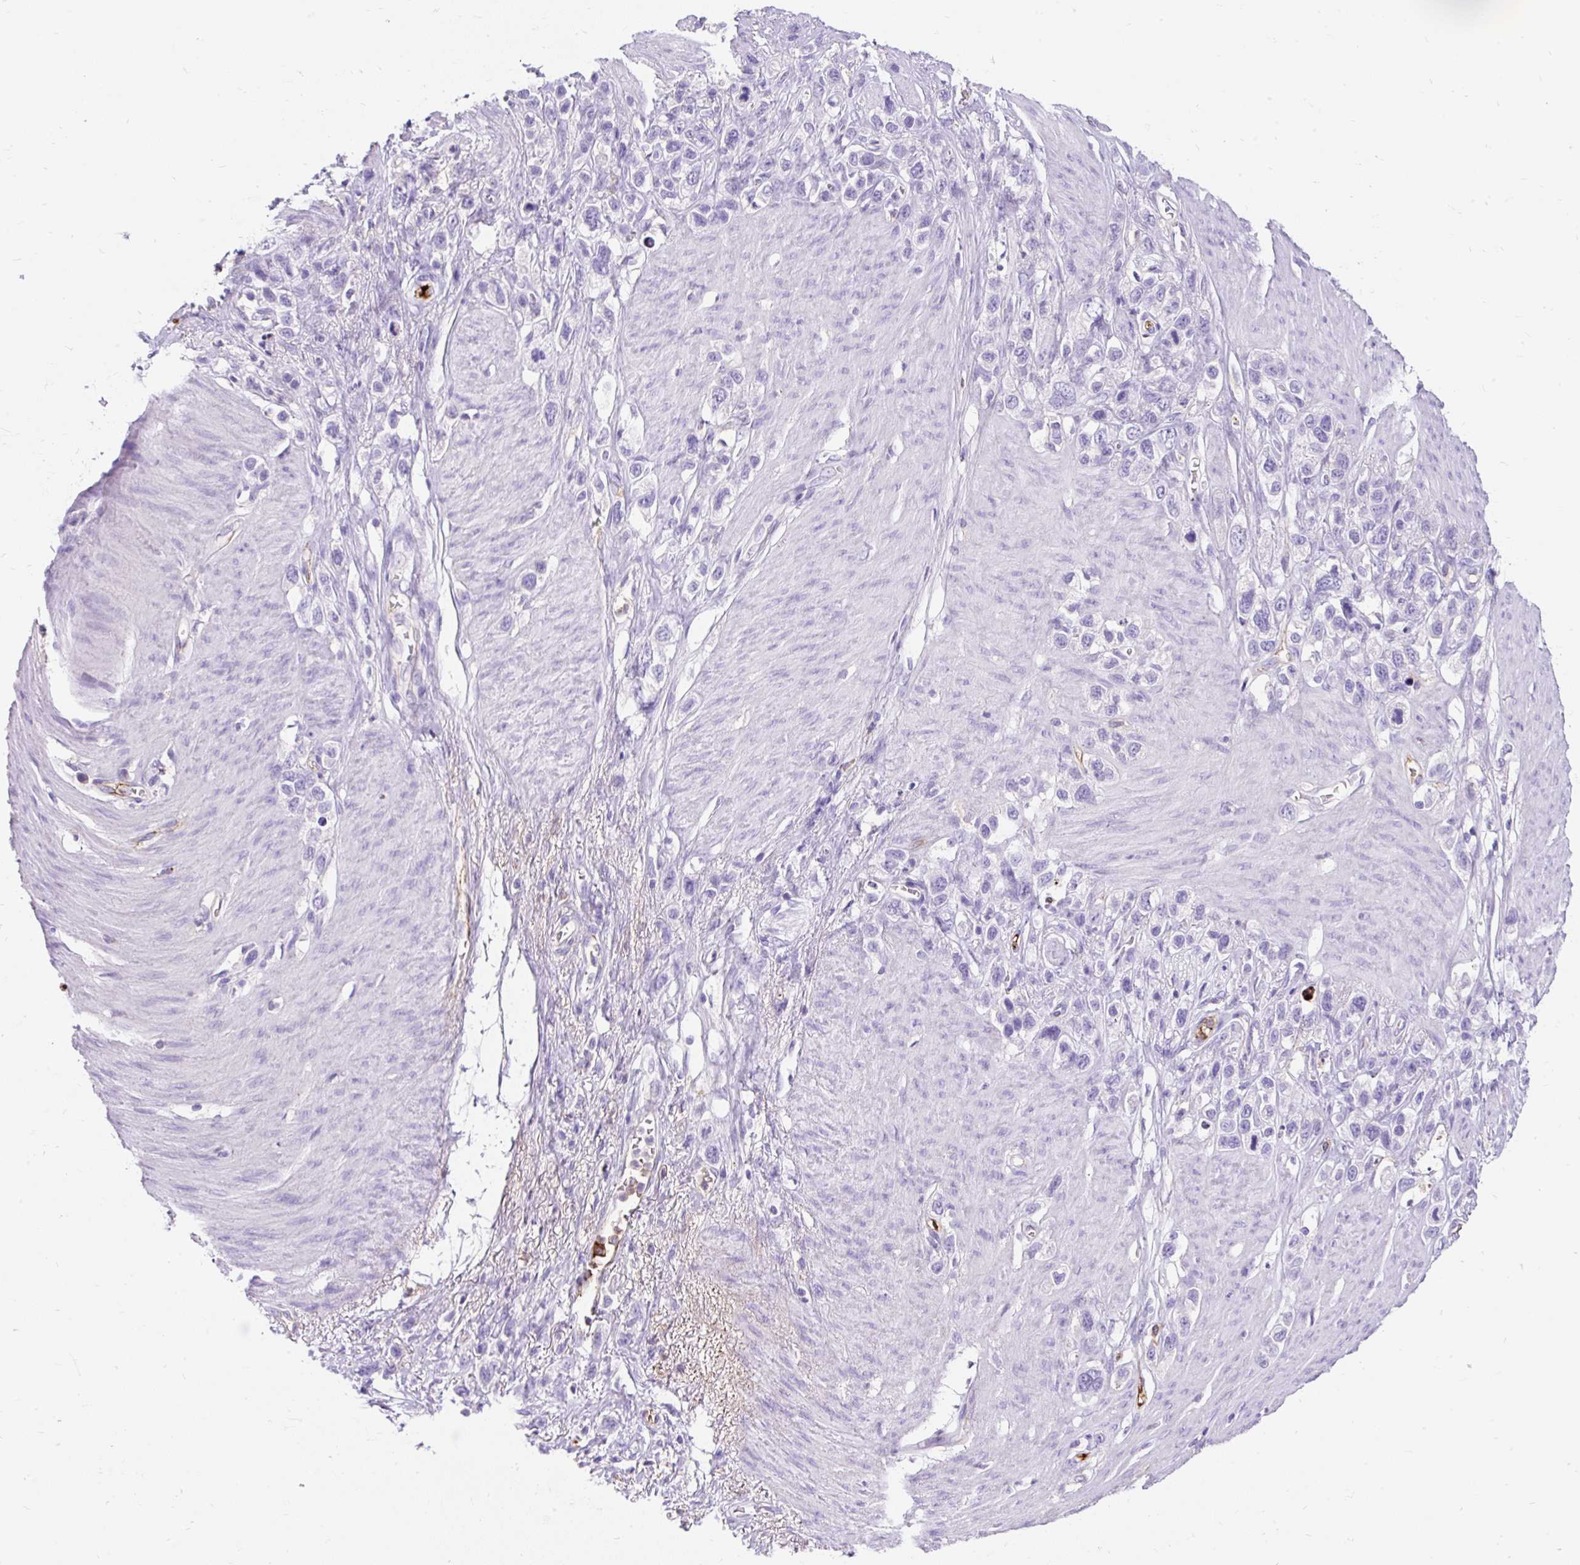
{"staining": {"intensity": "negative", "quantity": "none", "location": "none"}, "tissue": "stomach cancer", "cell_type": "Tumor cells", "image_type": "cancer", "snomed": [{"axis": "morphology", "description": "Adenocarcinoma, NOS"}, {"axis": "topography", "description": "Stomach"}], "caption": "Immunohistochemical staining of human stomach cancer (adenocarcinoma) exhibits no significant positivity in tumor cells. (Stains: DAB immunohistochemistry (IHC) with hematoxylin counter stain, Microscopy: brightfield microscopy at high magnification).", "gene": "APOC4-APOC2", "patient": {"sex": "female", "age": 65}}